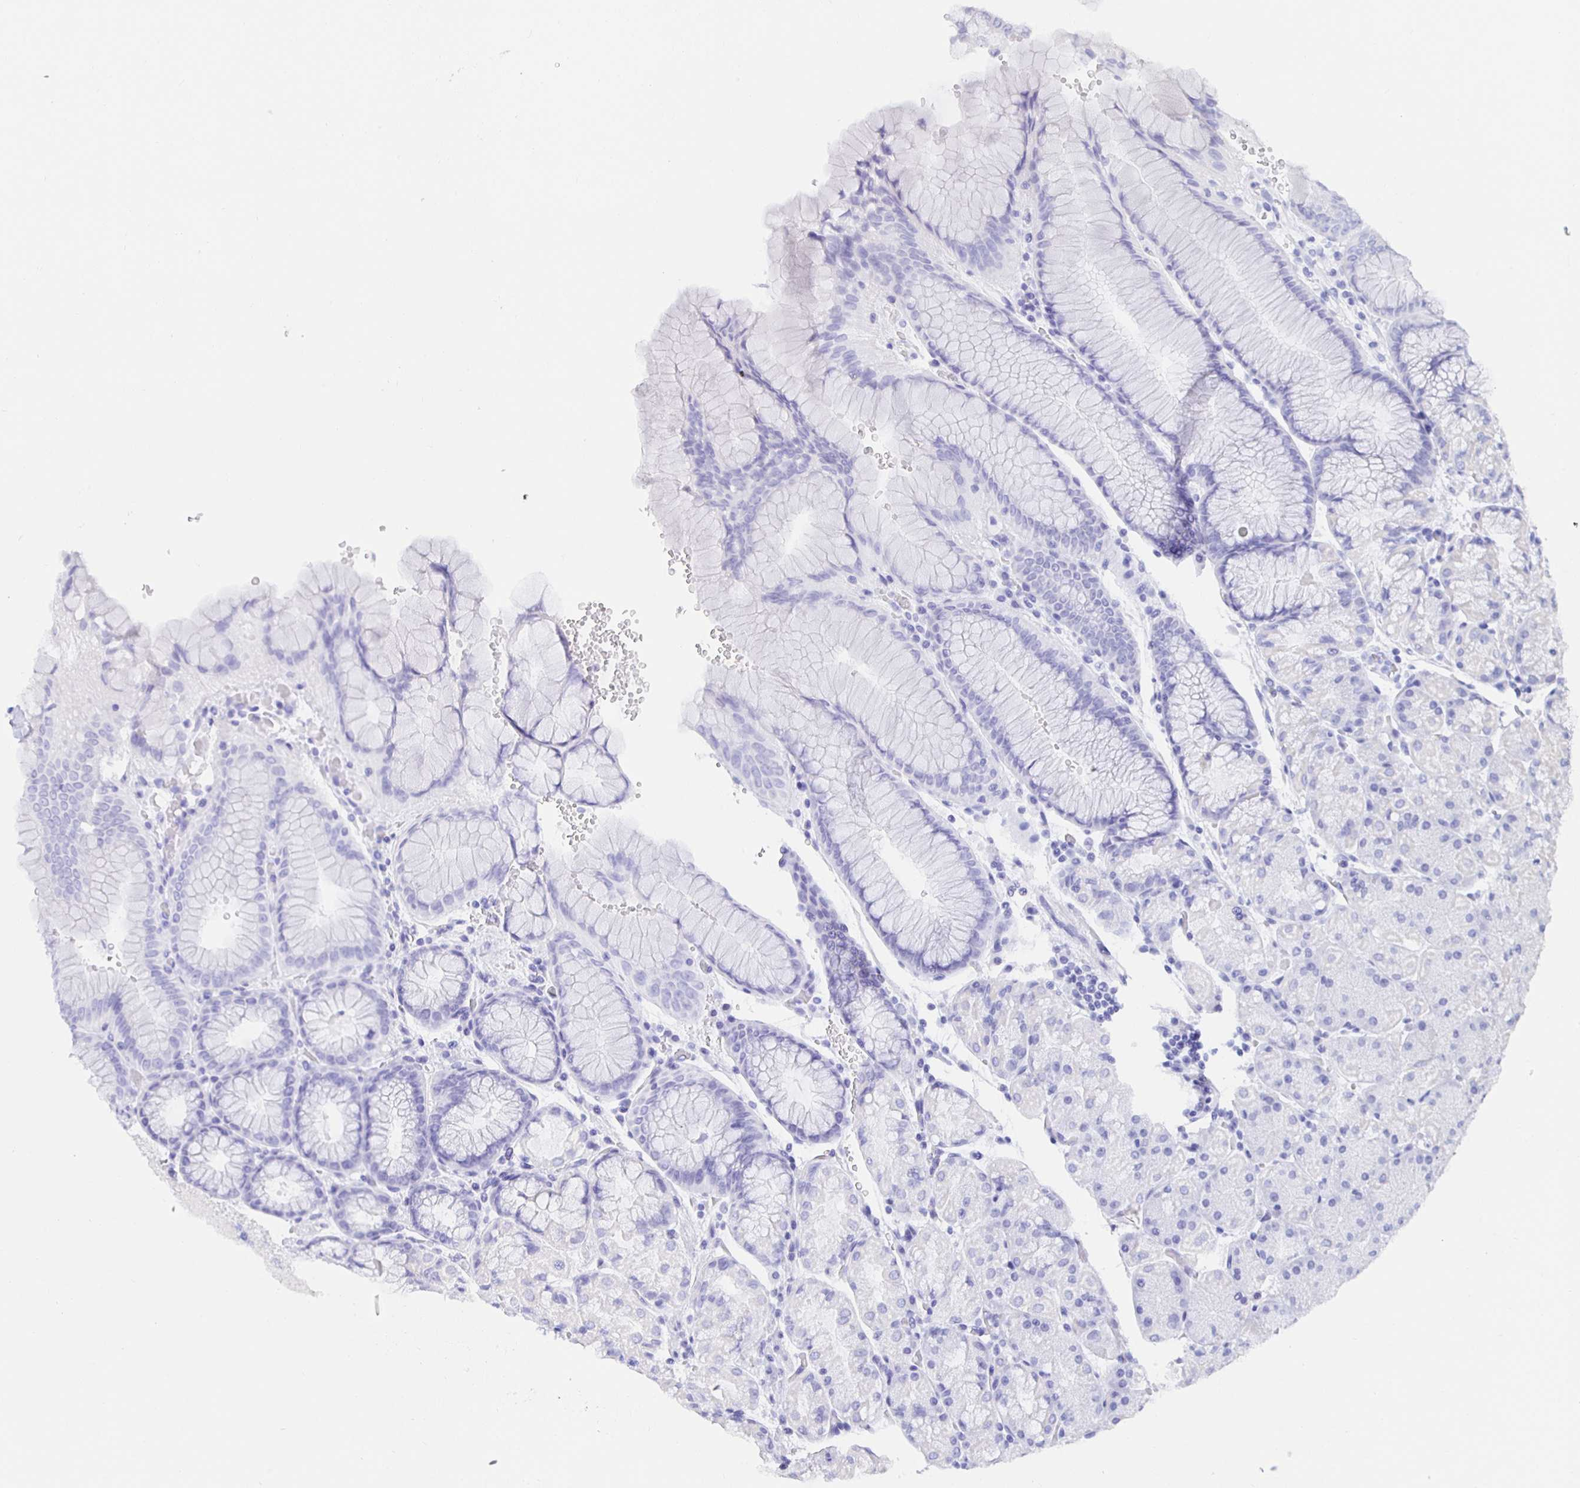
{"staining": {"intensity": "negative", "quantity": "none", "location": "none"}, "tissue": "stomach", "cell_type": "Glandular cells", "image_type": "normal", "snomed": [{"axis": "morphology", "description": "Normal tissue, NOS"}, {"axis": "topography", "description": "Stomach, upper"}, {"axis": "topography", "description": "Stomach"}], "caption": "Immunohistochemistry (IHC) histopathology image of normal stomach stained for a protein (brown), which exhibits no positivity in glandular cells.", "gene": "HSPA4L", "patient": {"sex": "male", "age": 76}}